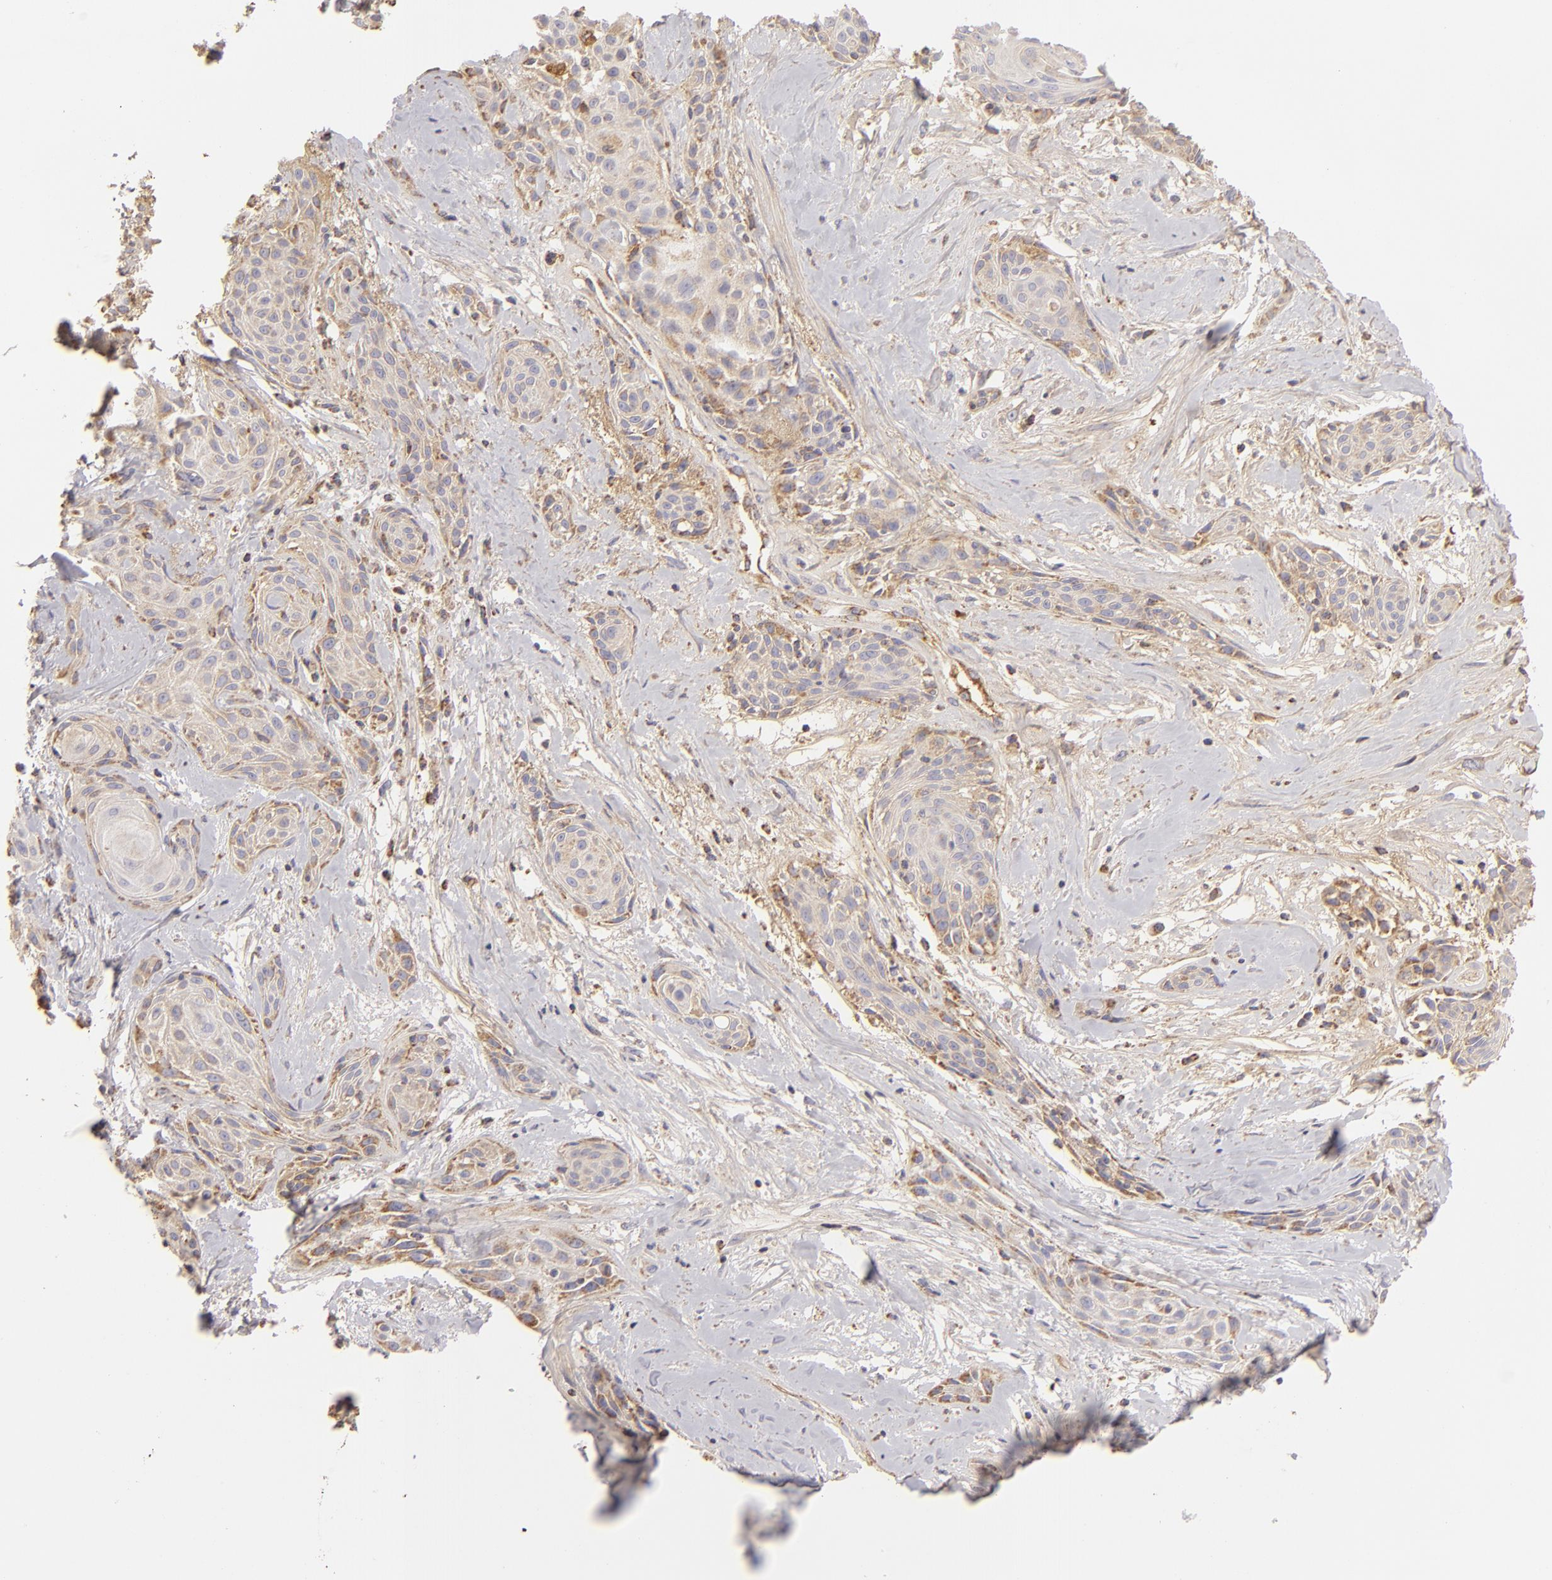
{"staining": {"intensity": "weak", "quantity": "25%-75%", "location": "cytoplasmic/membranous"}, "tissue": "skin cancer", "cell_type": "Tumor cells", "image_type": "cancer", "snomed": [{"axis": "morphology", "description": "Squamous cell carcinoma, NOS"}, {"axis": "topography", "description": "Skin"}, {"axis": "topography", "description": "Anal"}], "caption": "Immunohistochemical staining of skin squamous cell carcinoma exhibits low levels of weak cytoplasmic/membranous staining in approximately 25%-75% of tumor cells. The staining is performed using DAB brown chromogen to label protein expression. The nuclei are counter-stained blue using hematoxylin.", "gene": "CFB", "patient": {"sex": "male", "age": 64}}